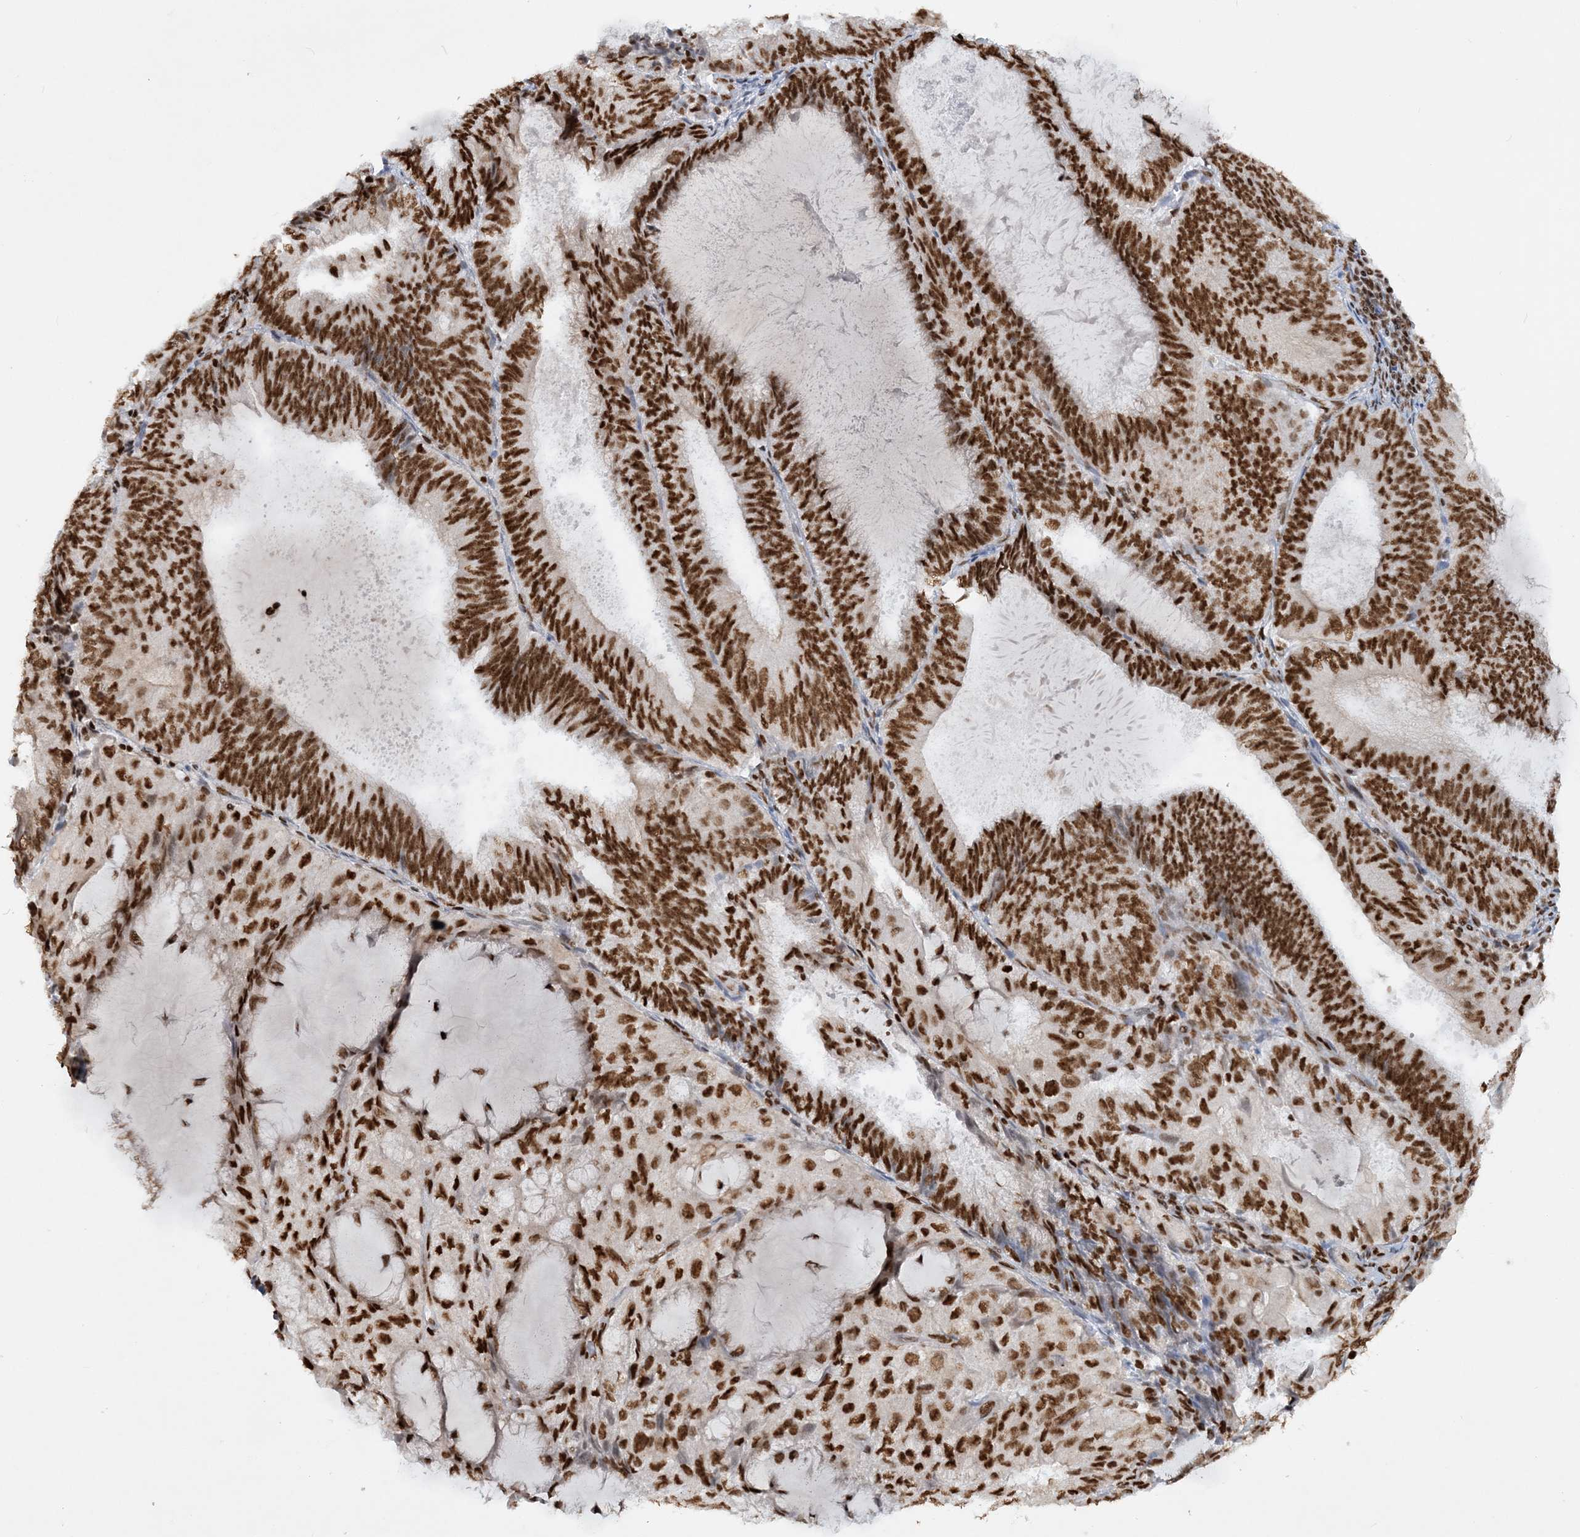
{"staining": {"intensity": "strong", "quantity": ">75%", "location": "nuclear"}, "tissue": "endometrial cancer", "cell_type": "Tumor cells", "image_type": "cancer", "snomed": [{"axis": "morphology", "description": "Adenocarcinoma, NOS"}, {"axis": "topography", "description": "Endometrium"}], "caption": "Human endometrial cancer (adenocarcinoma) stained for a protein (brown) shows strong nuclear positive expression in approximately >75% of tumor cells.", "gene": "DELE1", "patient": {"sex": "female", "age": 81}}